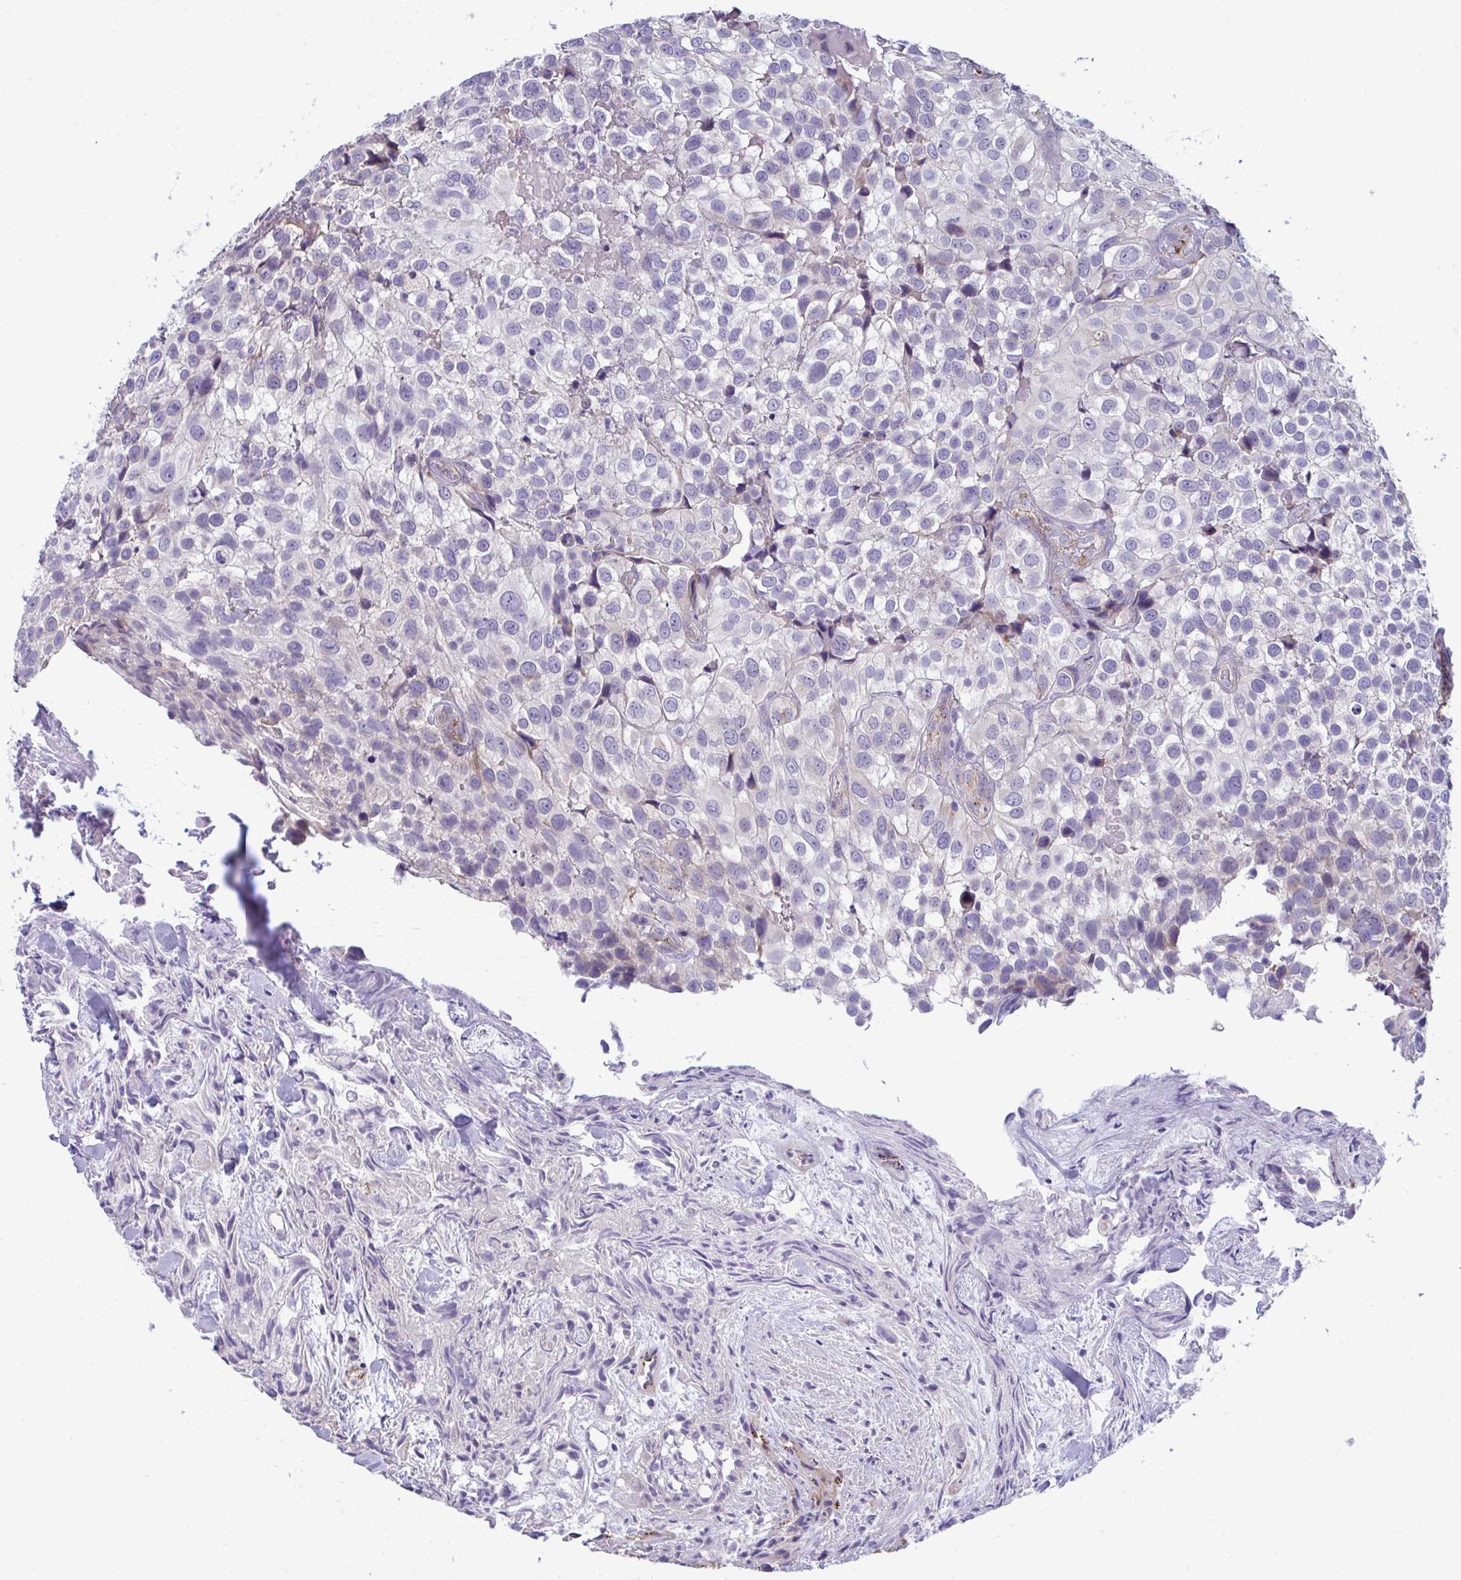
{"staining": {"intensity": "negative", "quantity": "none", "location": "none"}, "tissue": "urothelial cancer", "cell_type": "Tumor cells", "image_type": "cancer", "snomed": [{"axis": "morphology", "description": "Urothelial carcinoma, High grade"}, {"axis": "topography", "description": "Urinary bladder"}], "caption": "A high-resolution photomicrograph shows IHC staining of high-grade urothelial carcinoma, which displays no significant expression in tumor cells.", "gene": "TOR1AIP2", "patient": {"sex": "male", "age": 56}}